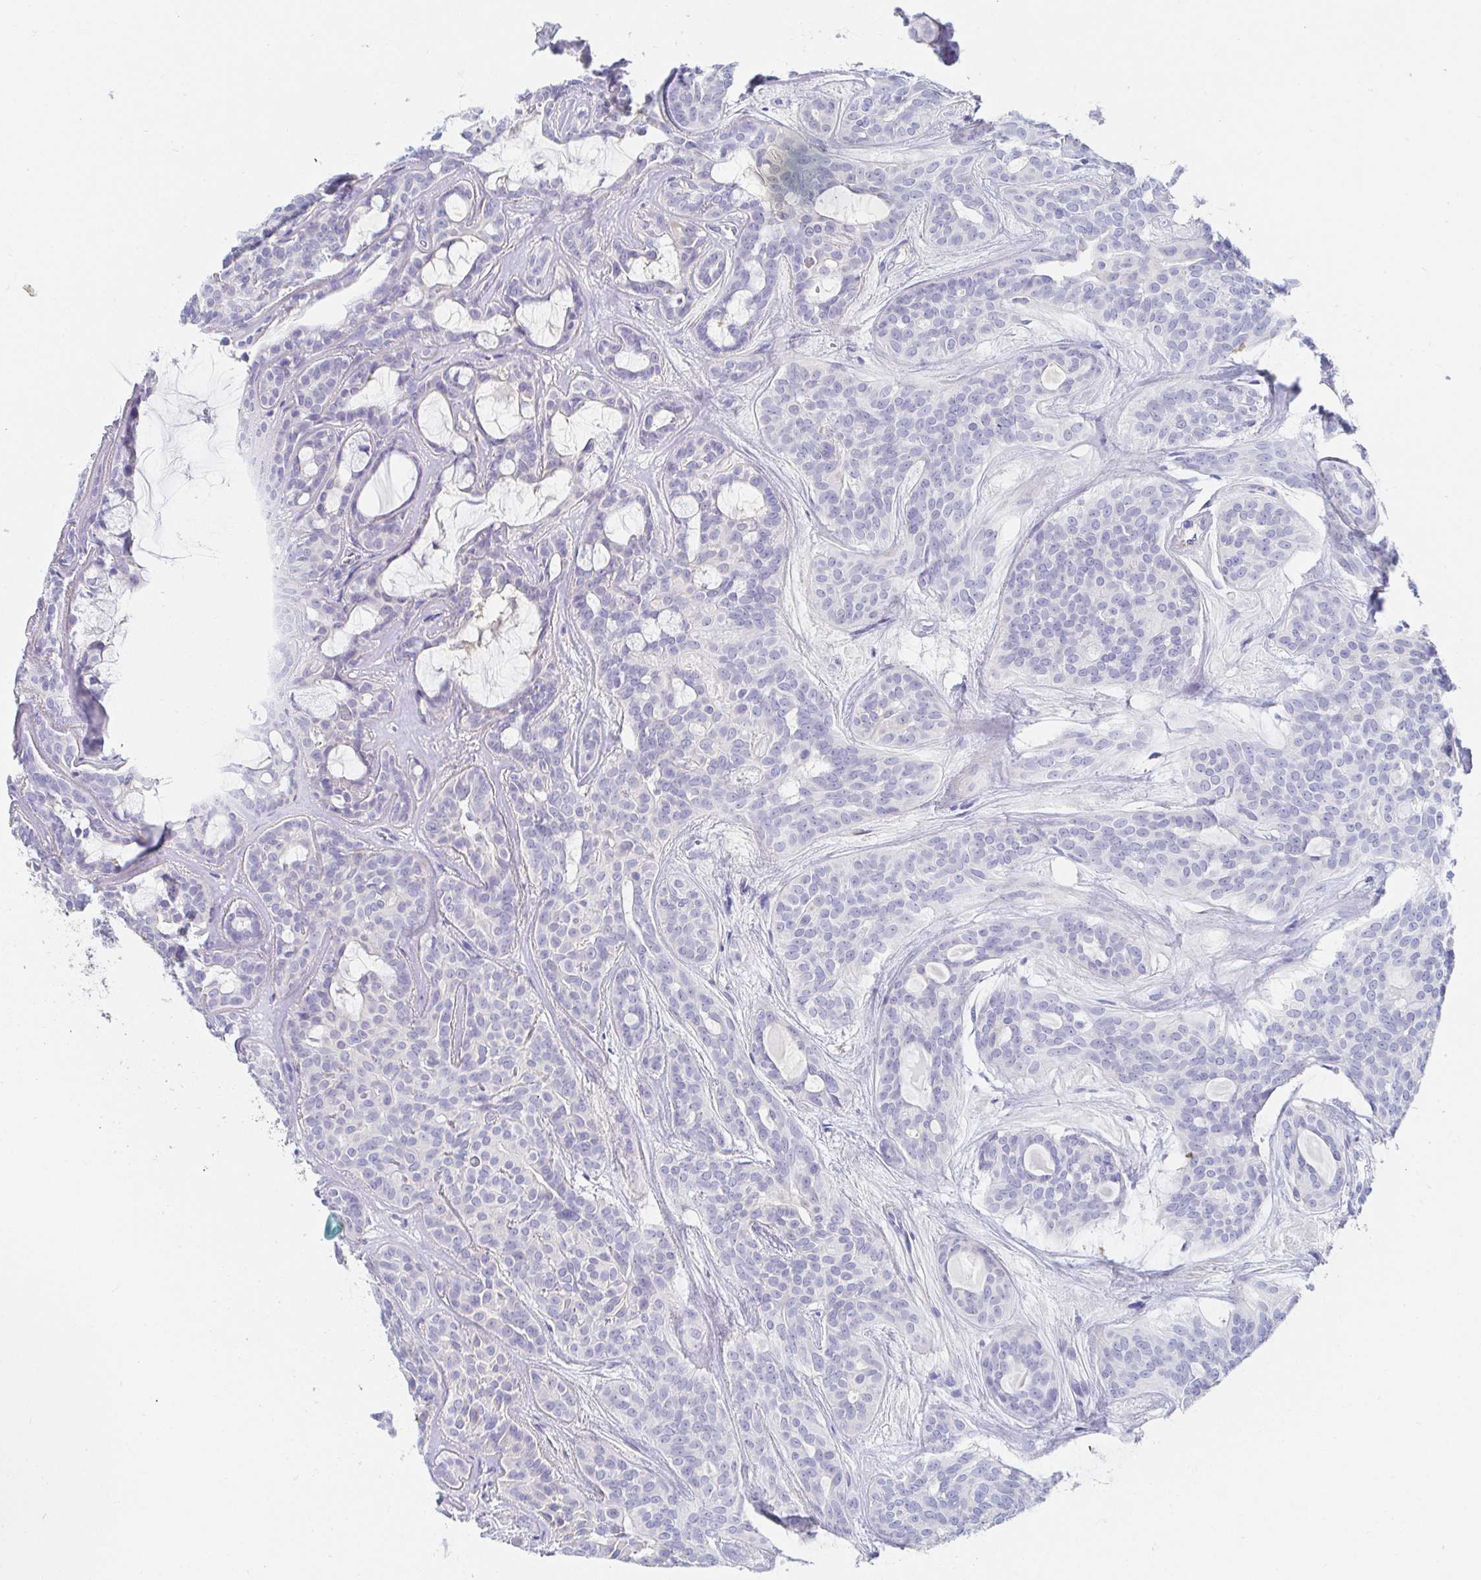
{"staining": {"intensity": "negative", "quantity": "none", "location": "none"}, "tissue": "head and neck cancer", "cell_type": "Tumor cells", "image_type": "cancer", "snomed": [{"axis": "morphology", "description": "Adenocarcinoma, NOS"}, {"axis": "topography", "description": "Head-Neck"}], "caption": "IHC photomicrograph of human head and neck cancer (adenocarcinoma) stained for a protein (brown), which reveals no expression in tumor cells.", "gene": "PDE6B", "patient": {"sex": "male", "age": 66}}